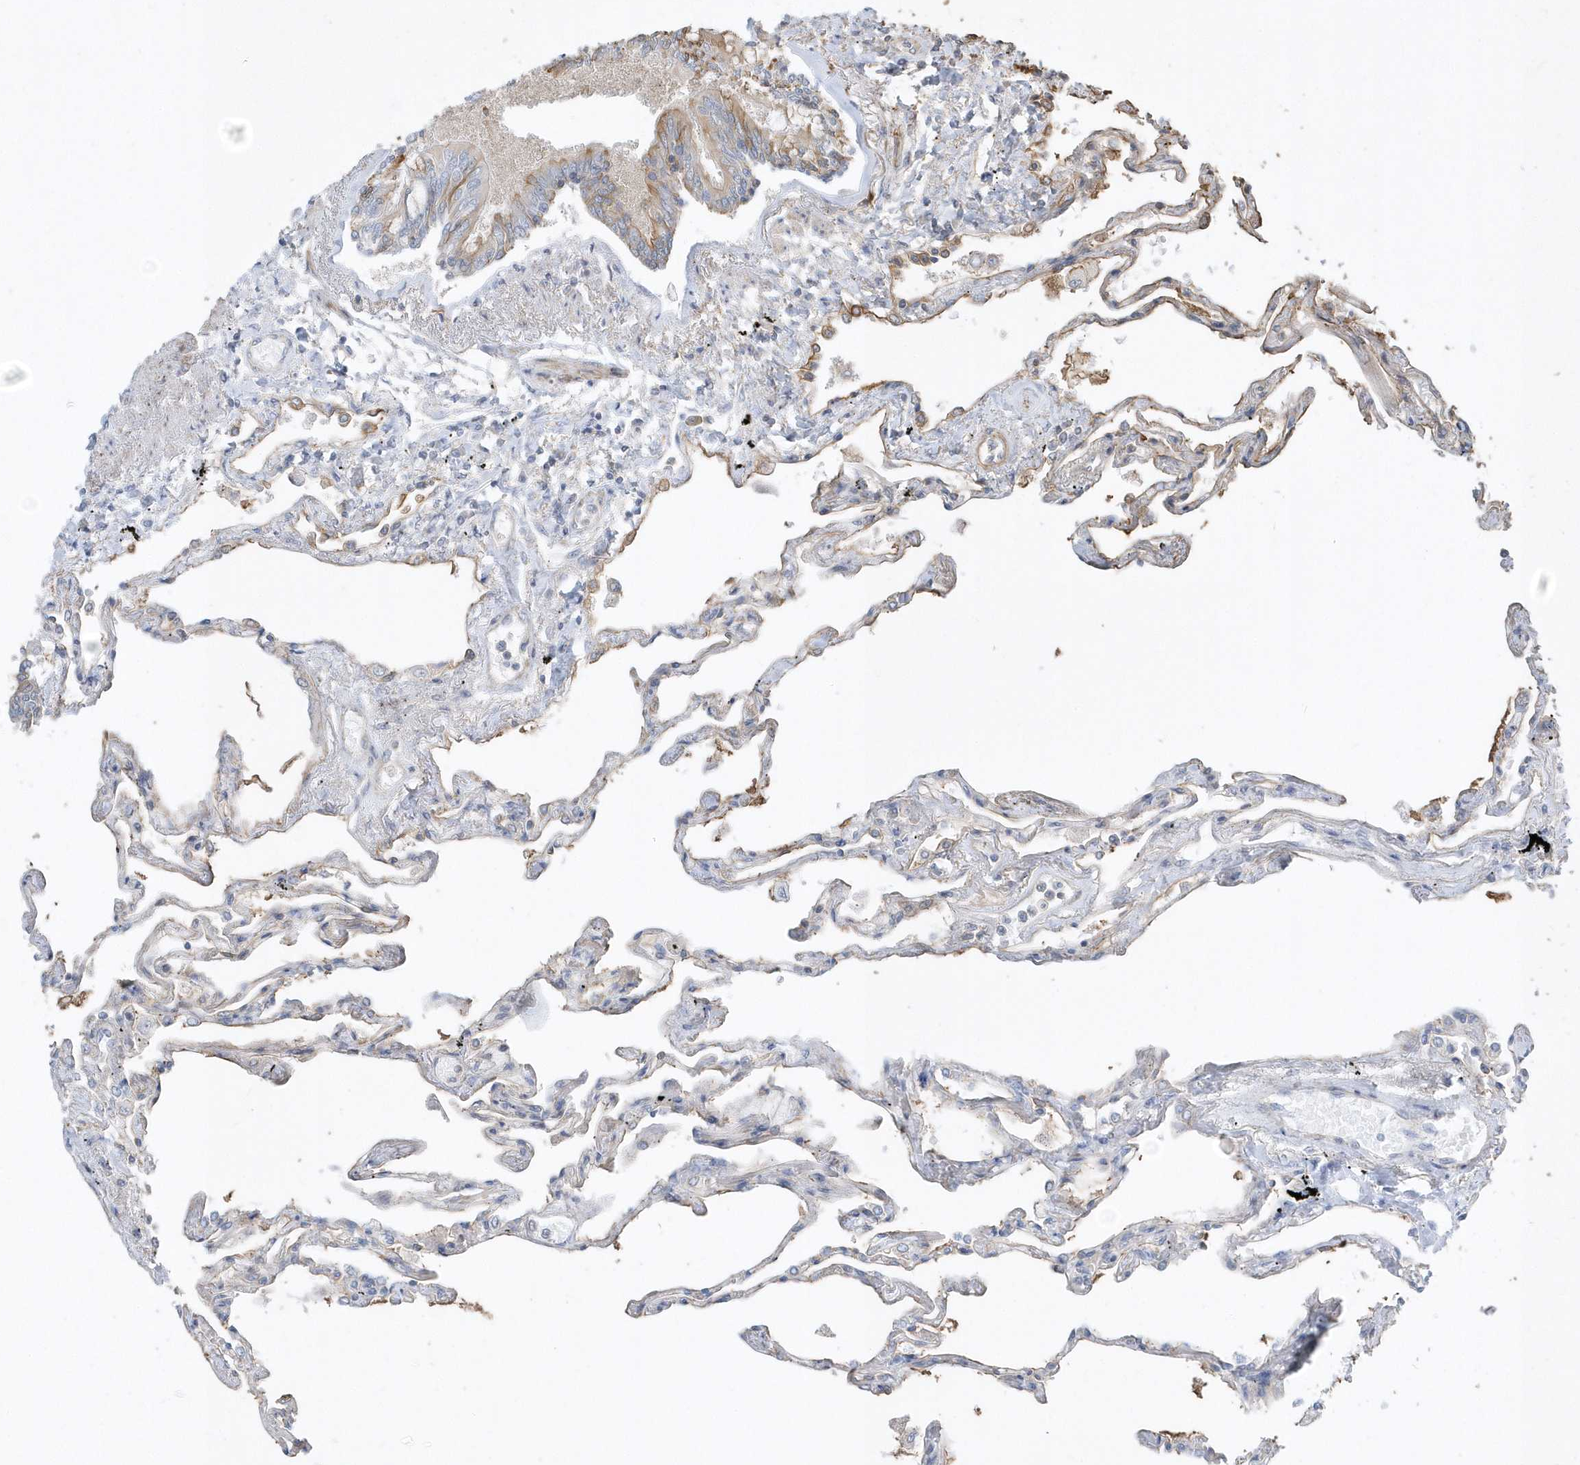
{"staining": {"intensity": "negative", "quantity": "none", "location": "none"}, "tissue": "lung", "cell_type": "Alveolar cells", "image_type": "normal", "snomed": [{"axis": "morphology", "description": "Normal tissue, NOS"}, {"axis": "topography", "description": "Lung"}], "caption": "High magnification brightfield microscopy of unremarkable lung stained with DAB (brown) and counterstained with hematoxylin (blue): alveolar cells show no significant expression. Brightfield microscopy of immunohistochemistry (IHC) stained with DAB (brown) and hematoxylin (blue), captured at high magnification.", "gene": "SENP8", "patient": {"sex": "female", "age": 67}}